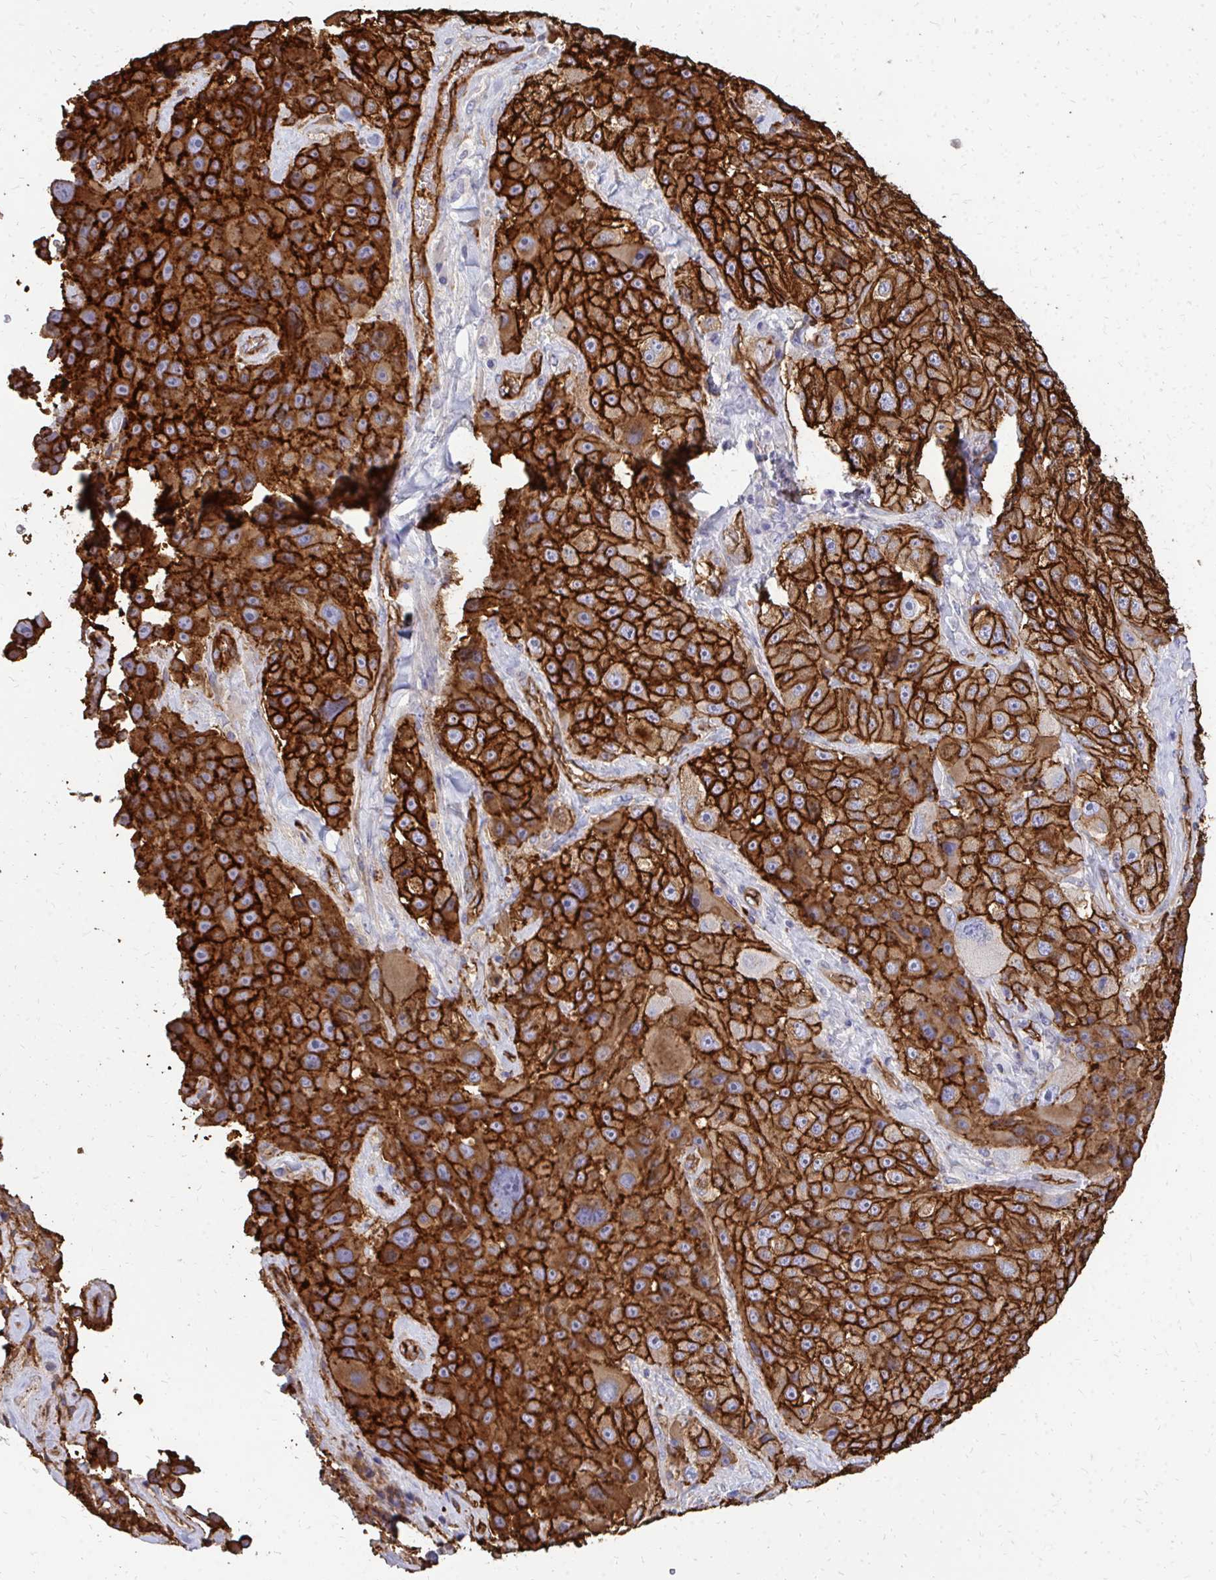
{"staining": {"intensity": "strong", "quantity": ">75%", "location": "cytoplasmic/membranous"}, "tissue": "melanoma", "cell_type": "Tumor cells", "image_type": "cancer", "snomed": [{"axis": "morphology", "description": "Malignant melanoma, Metastatic site"}, {"axis": "topography", "description": "Lymph node"}], "caption": "Malignant melanoma (metastatic site) stained with immunohistochemistry (IHC) exhibits strong cytoplasmic/membranous staining in approximately >75% of tumor cells. The protein of interest is stained brown, and the nuclei are stained in blue (DAB (3,3'-diaminobenzidine) IHC with brightfield microscopy, high magnification).", "gene": "MARCKSL1", "patient": {"sex": "male", "age": 62}}